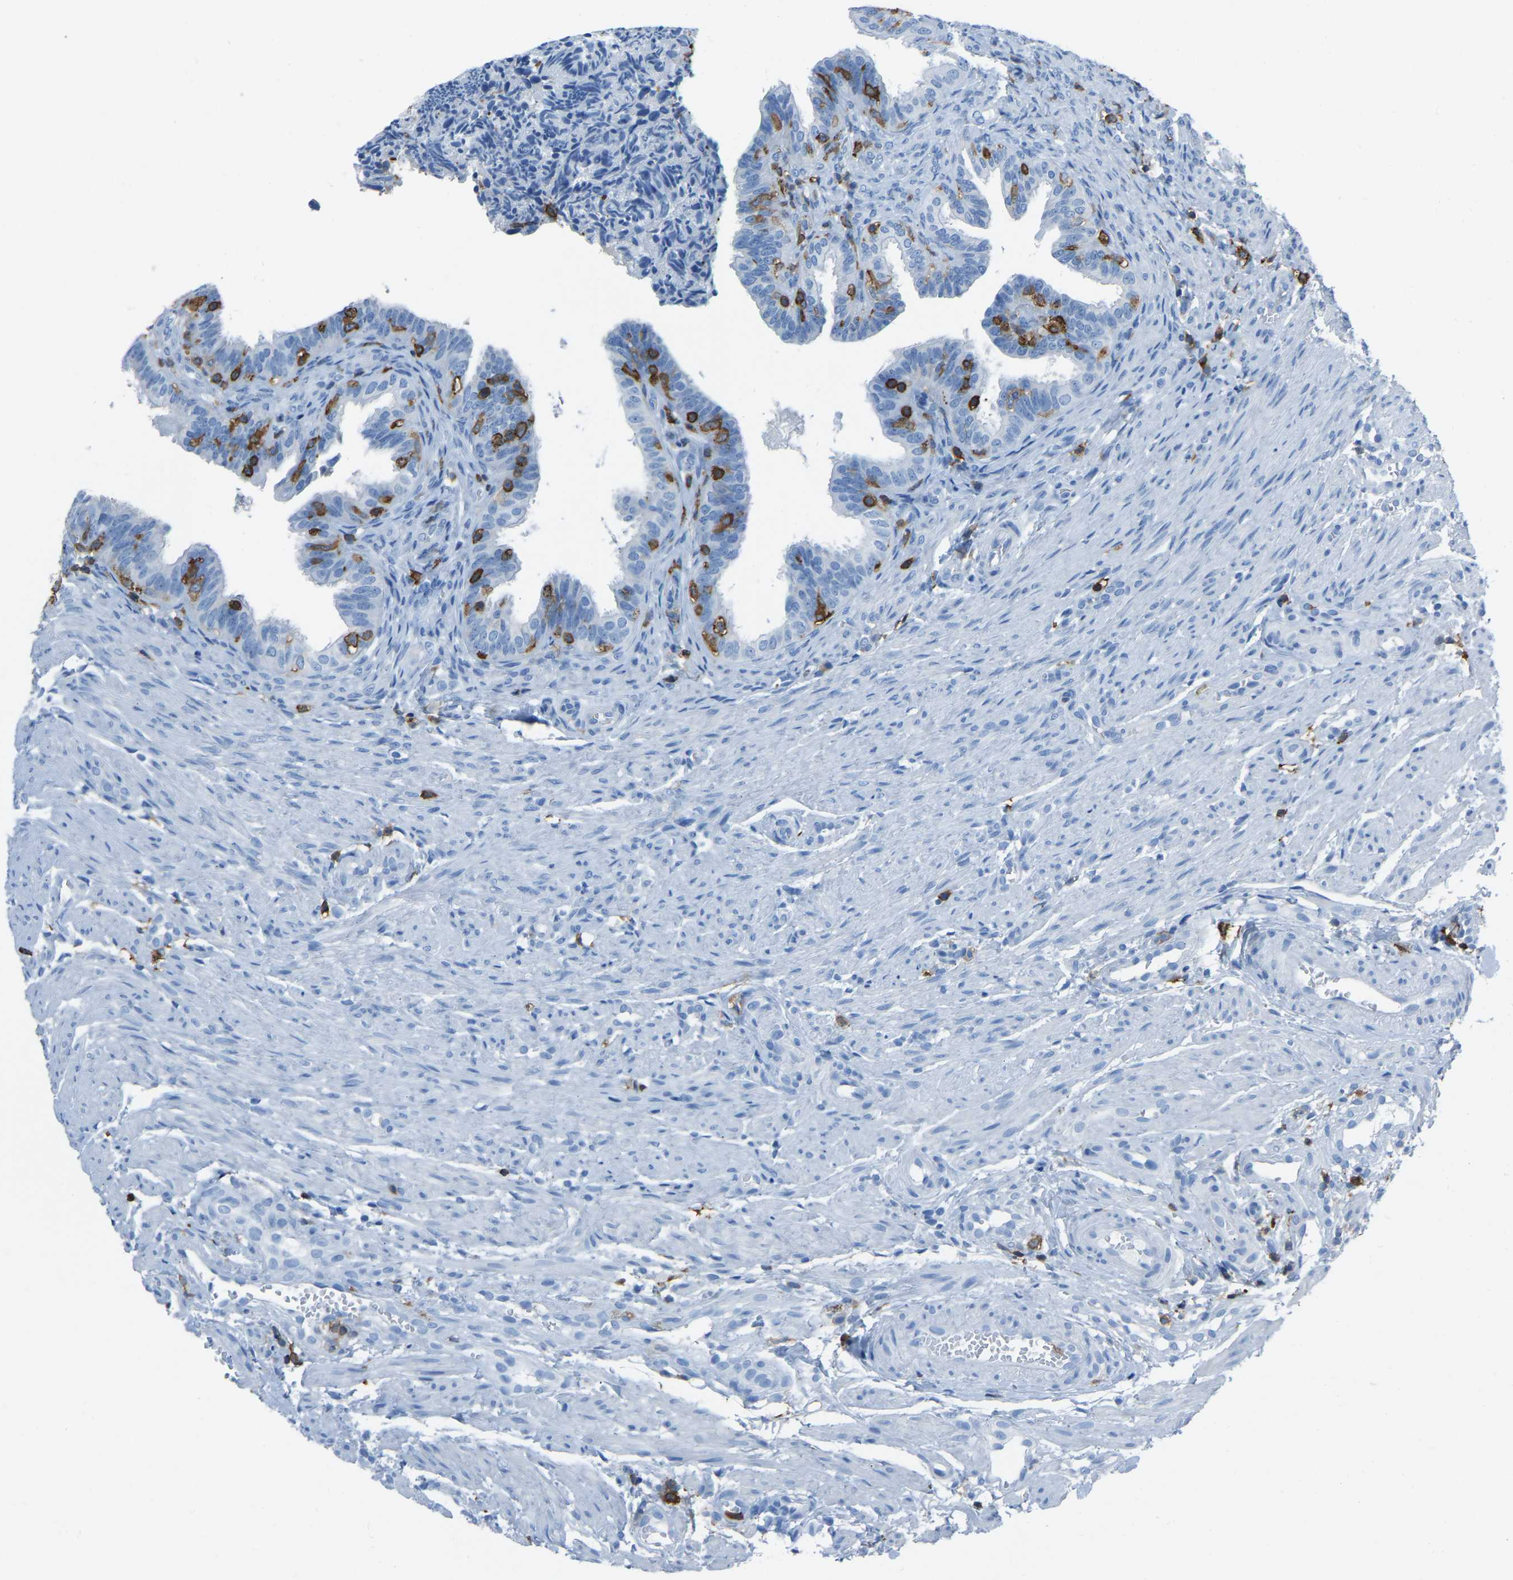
{"staining": {"intensity": "negative", "quantity": "none", "location": "none"}, "tissue": "fallopian tube", "cell_type": "Glandular cells", "image_type": "normal", "snomed": [{"axis": "morphology", "description": "Normal tissue, NOS"}, {"axis": "topography", "description": "Fallopian tube"}, {"axis": "topography", "description": "Placenta"}], "caption": "Micrograph shows no protein staining in glandular cells of benign fallopian tube. (DAB IHC with hematoxylin counter stain).", "gene": "LSP1", "patient": {"sex": "female", "age": 34}}